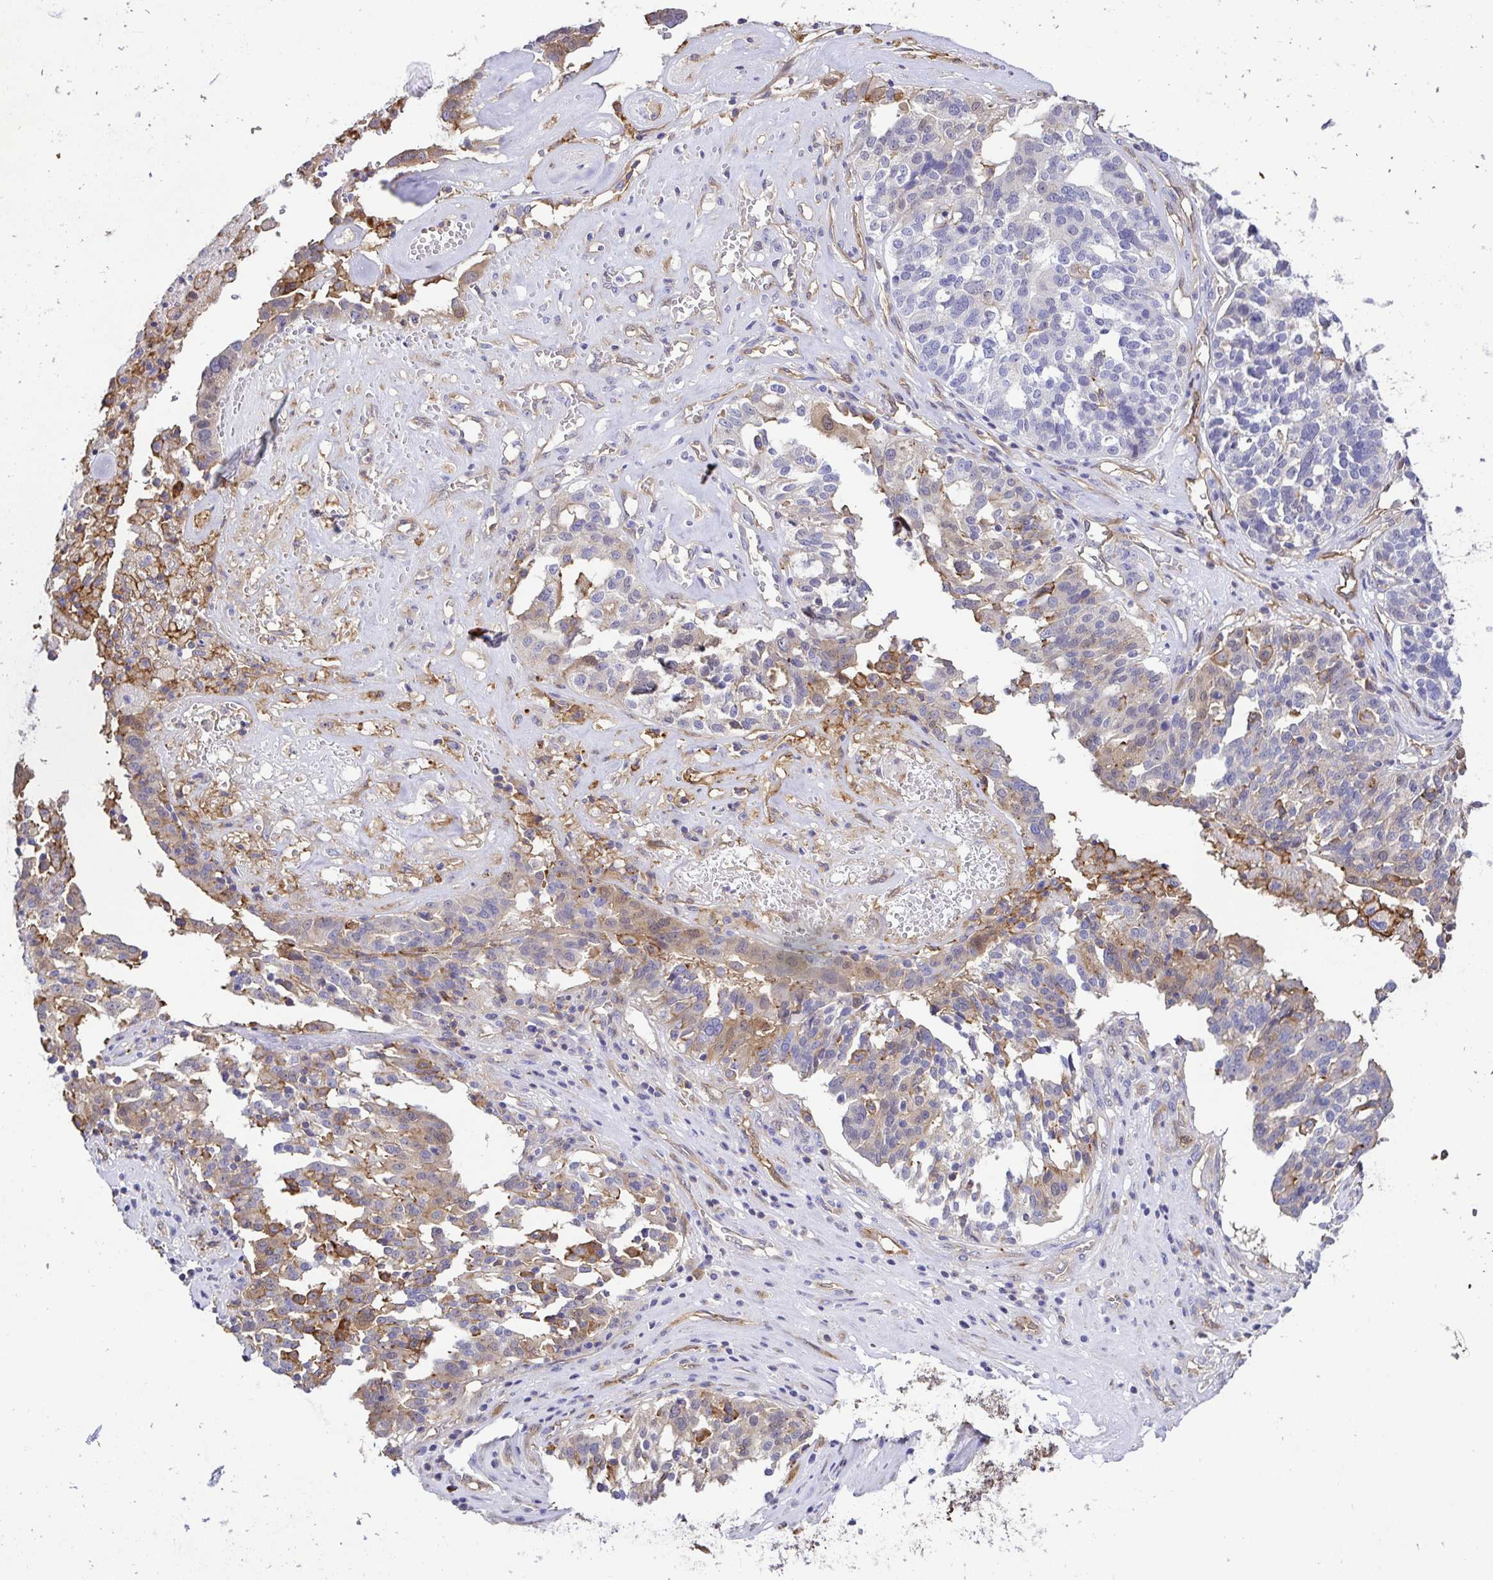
{"staining": {"intensity": "weak", "quantity": "<25%", "location": "cytoplasmic/membranous"}, "tissue": "ovarian cancer", "cell_type": "Tumor cells", "image_type": "cancer", "snomed": [{"axis": "morphology", "description": "Cystadenocarcinoma, serous, NOS"}, {"axis": "topography", "description": "Ovary"}], "caption": "This is a histopathology image of immunohistochemistry (IHC) staining of serous cystadenocarcinoma (ovarian), which shows no staining in tumor cells.", "gene": "ANXA2", "patient": {"sex": "female", "age": 59}}